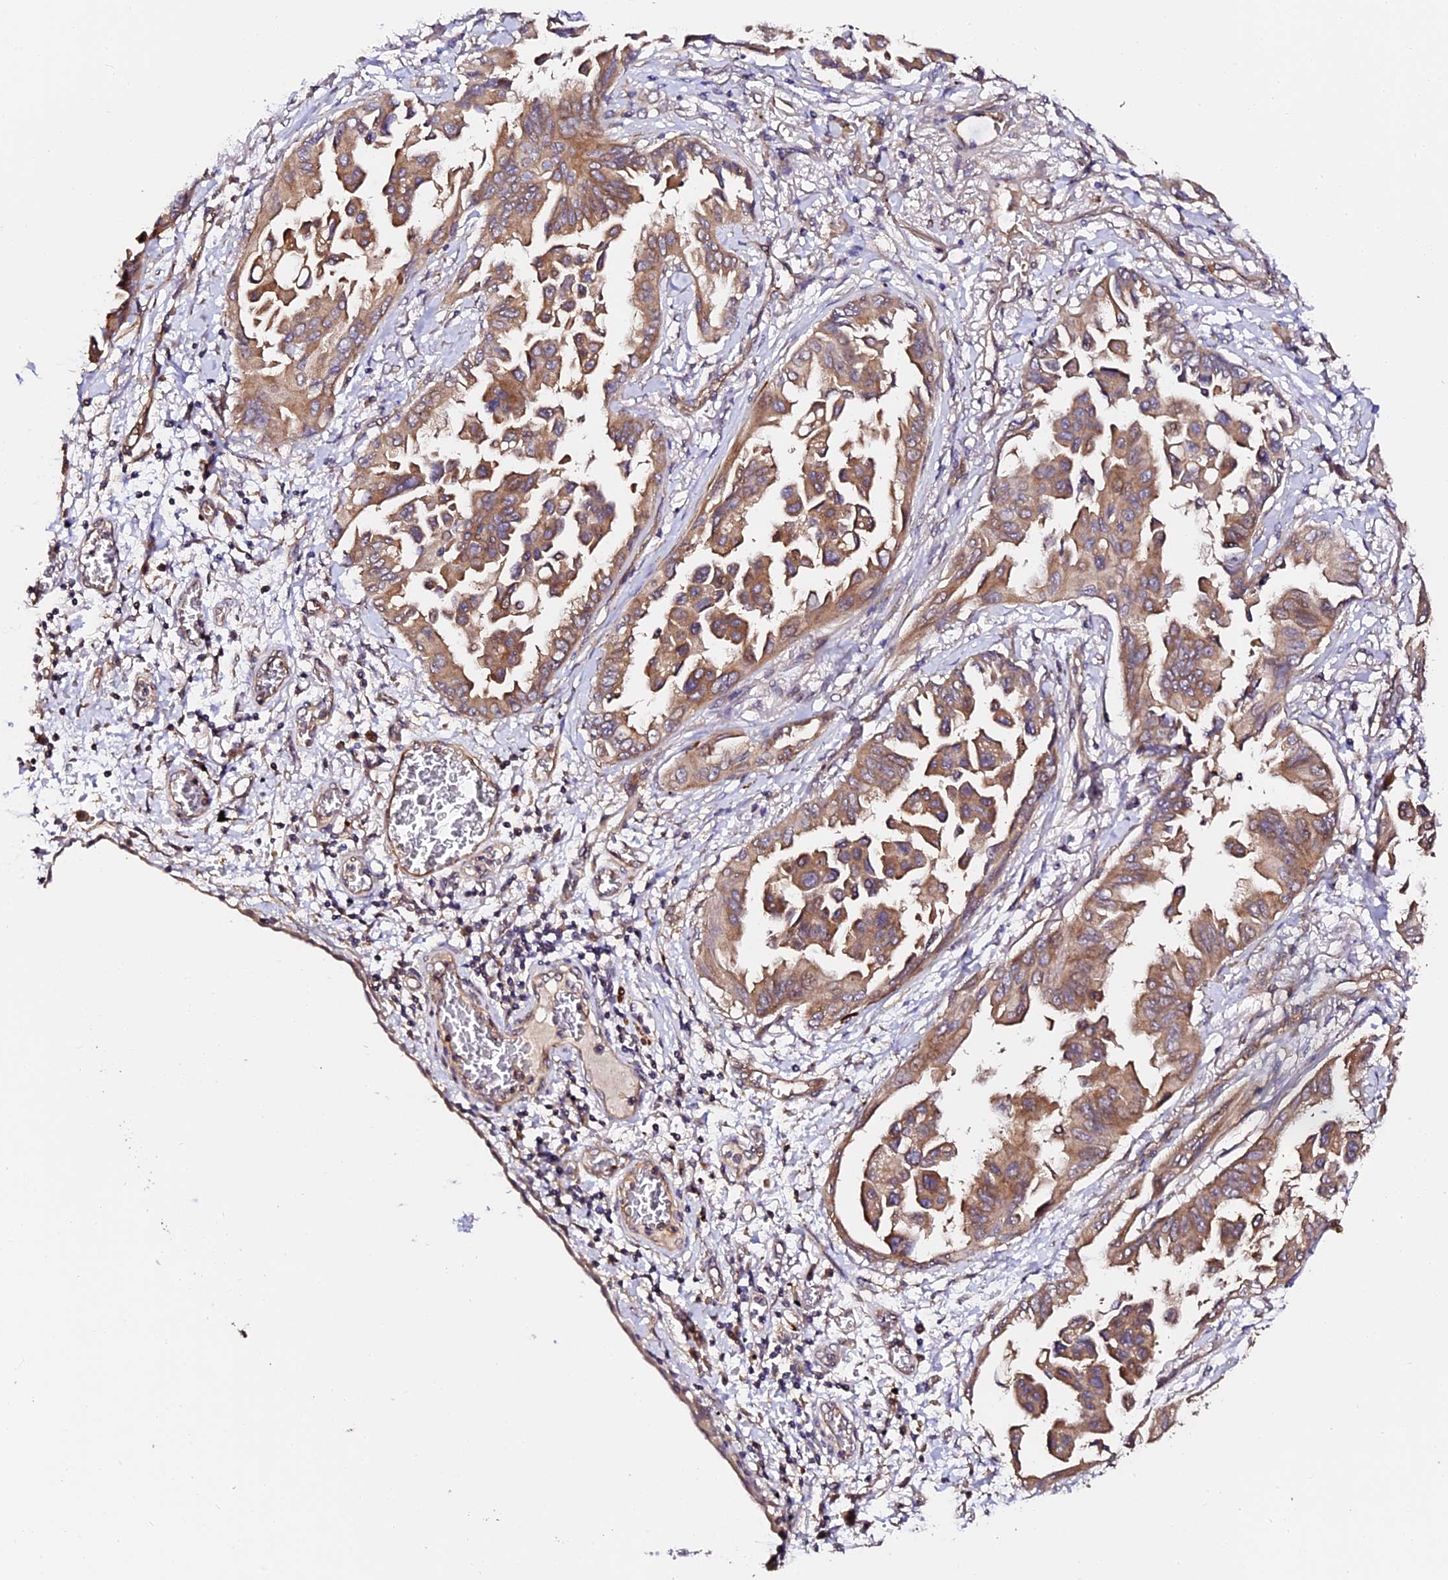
{"staining": {"intensity": "moderate", "quantity": ">75%", "location": "cytoplasmic/membranous"}, "tissue": "lung cancer", "cell_type": "Tumor cells", "image_type": "cancer", "snomed": [{"axis": "morphology", "description": "Adenocarcinoma, NOS"}, {"axis": "topography", "description": "Lung"}], "caption": "Protein staining demonstrates moderate cytoplasmic/membranous staining in approximately >75% of tumor cells in lung cancer (adenocarcinoma). Using DAB (3,3'-diaminobenzidine) (brown) and hematoxylin (blue) stains, captured at high magnification using brightfield microscopy.", "gene": "TDO2", "patient": {"sex": "female", "age": 67}}